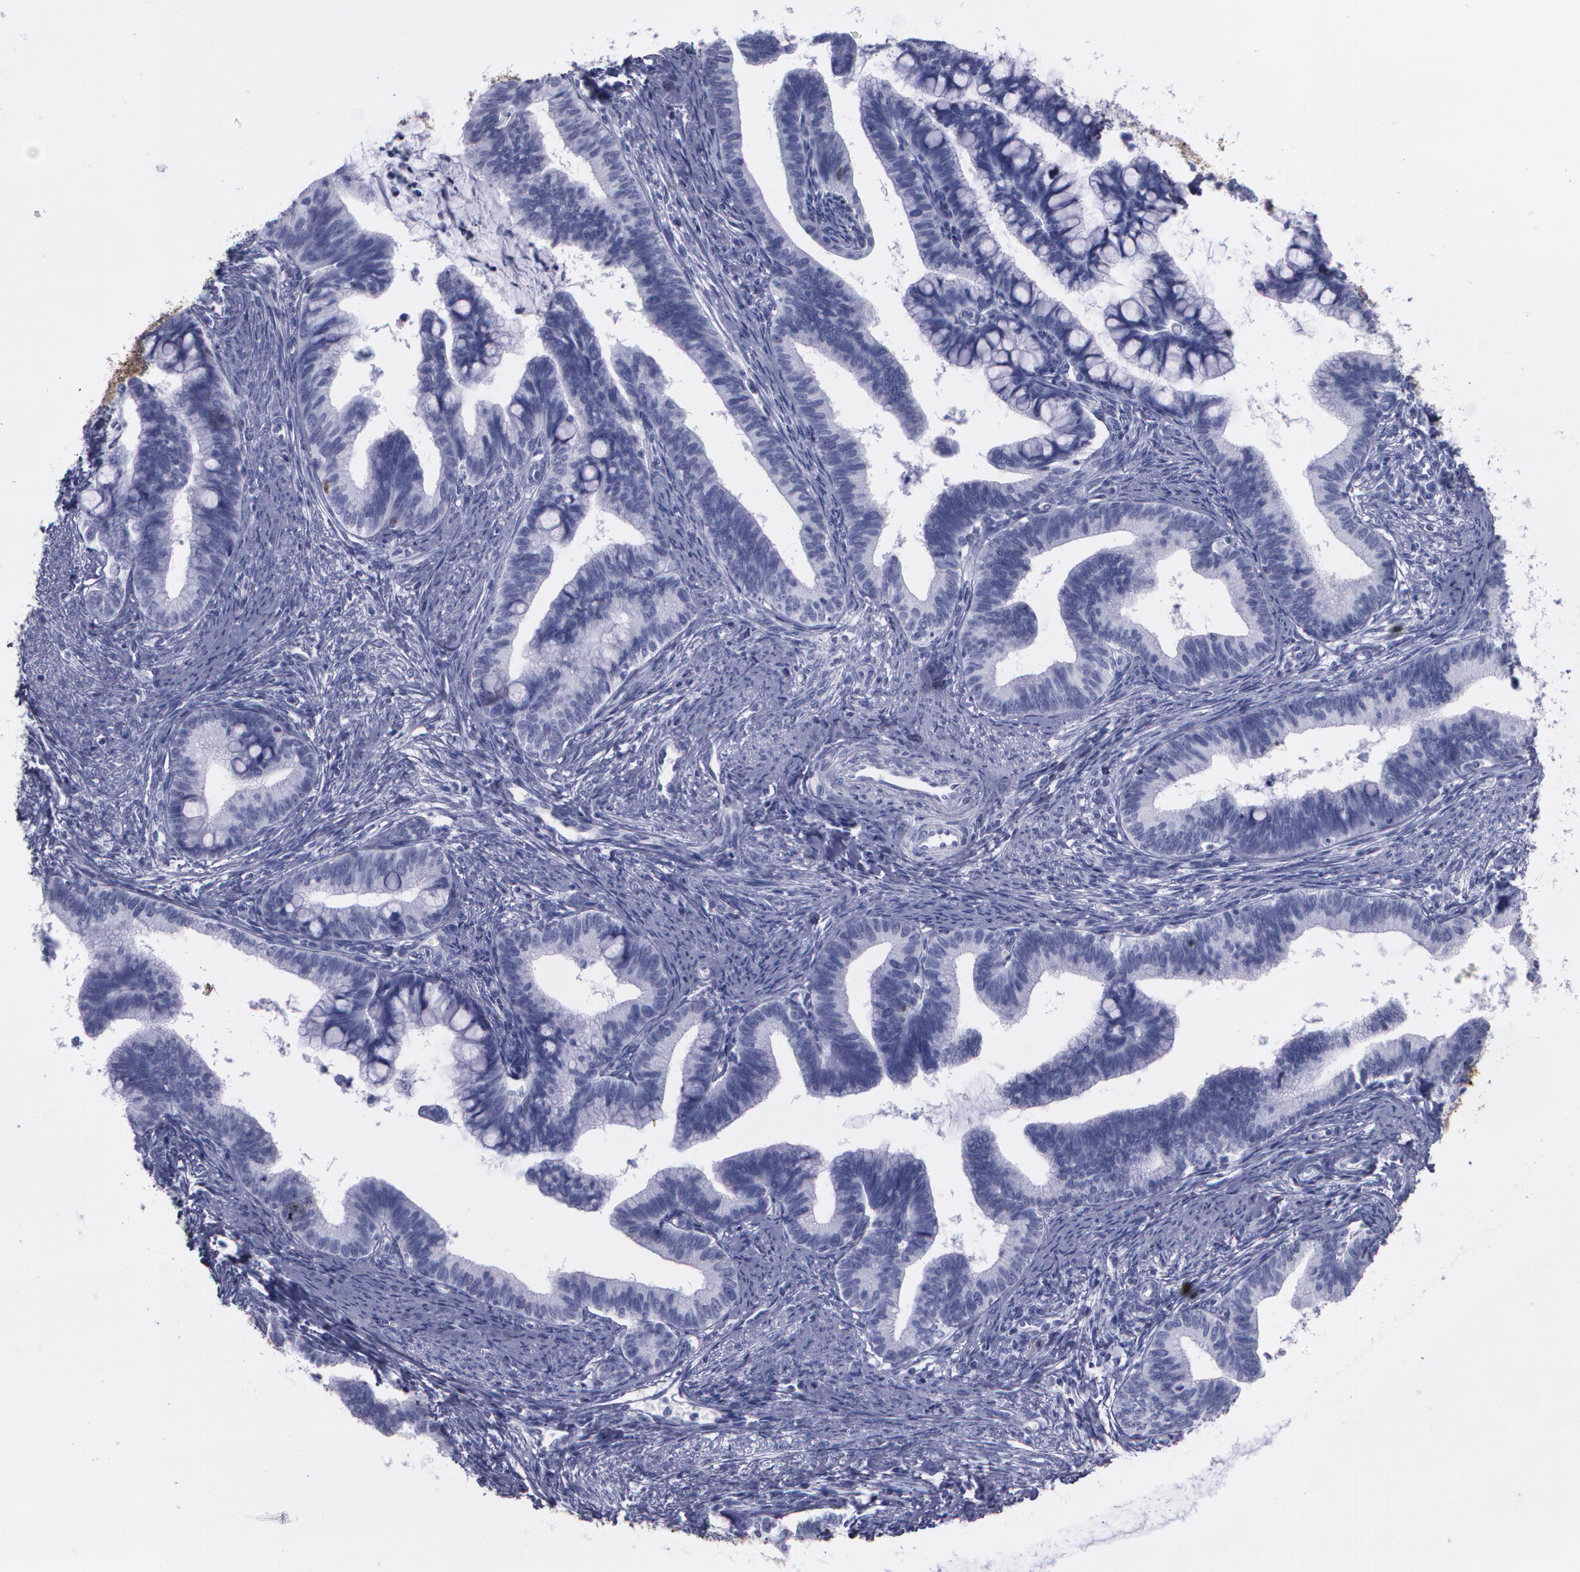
{"staining": {"intensity": "negative", "quantity": "none", "location": "none"}, "tissue": "cervical cancer", "cell_type": "Tumor cells", "image_type": "cancer", "snomed": [{"axis": "morphology", "description": "Adenocarcinoma, NOS"}, {"axis": "topography", "description": "Cervix"}], "caption": "DAB (3,3'-diaminobenzidine) immunohistochemical staining of human cervical cancer shows no significant positivity in tumor cells.", "gene": "TP53", "patient": {"sex": "female", "age": 36}}